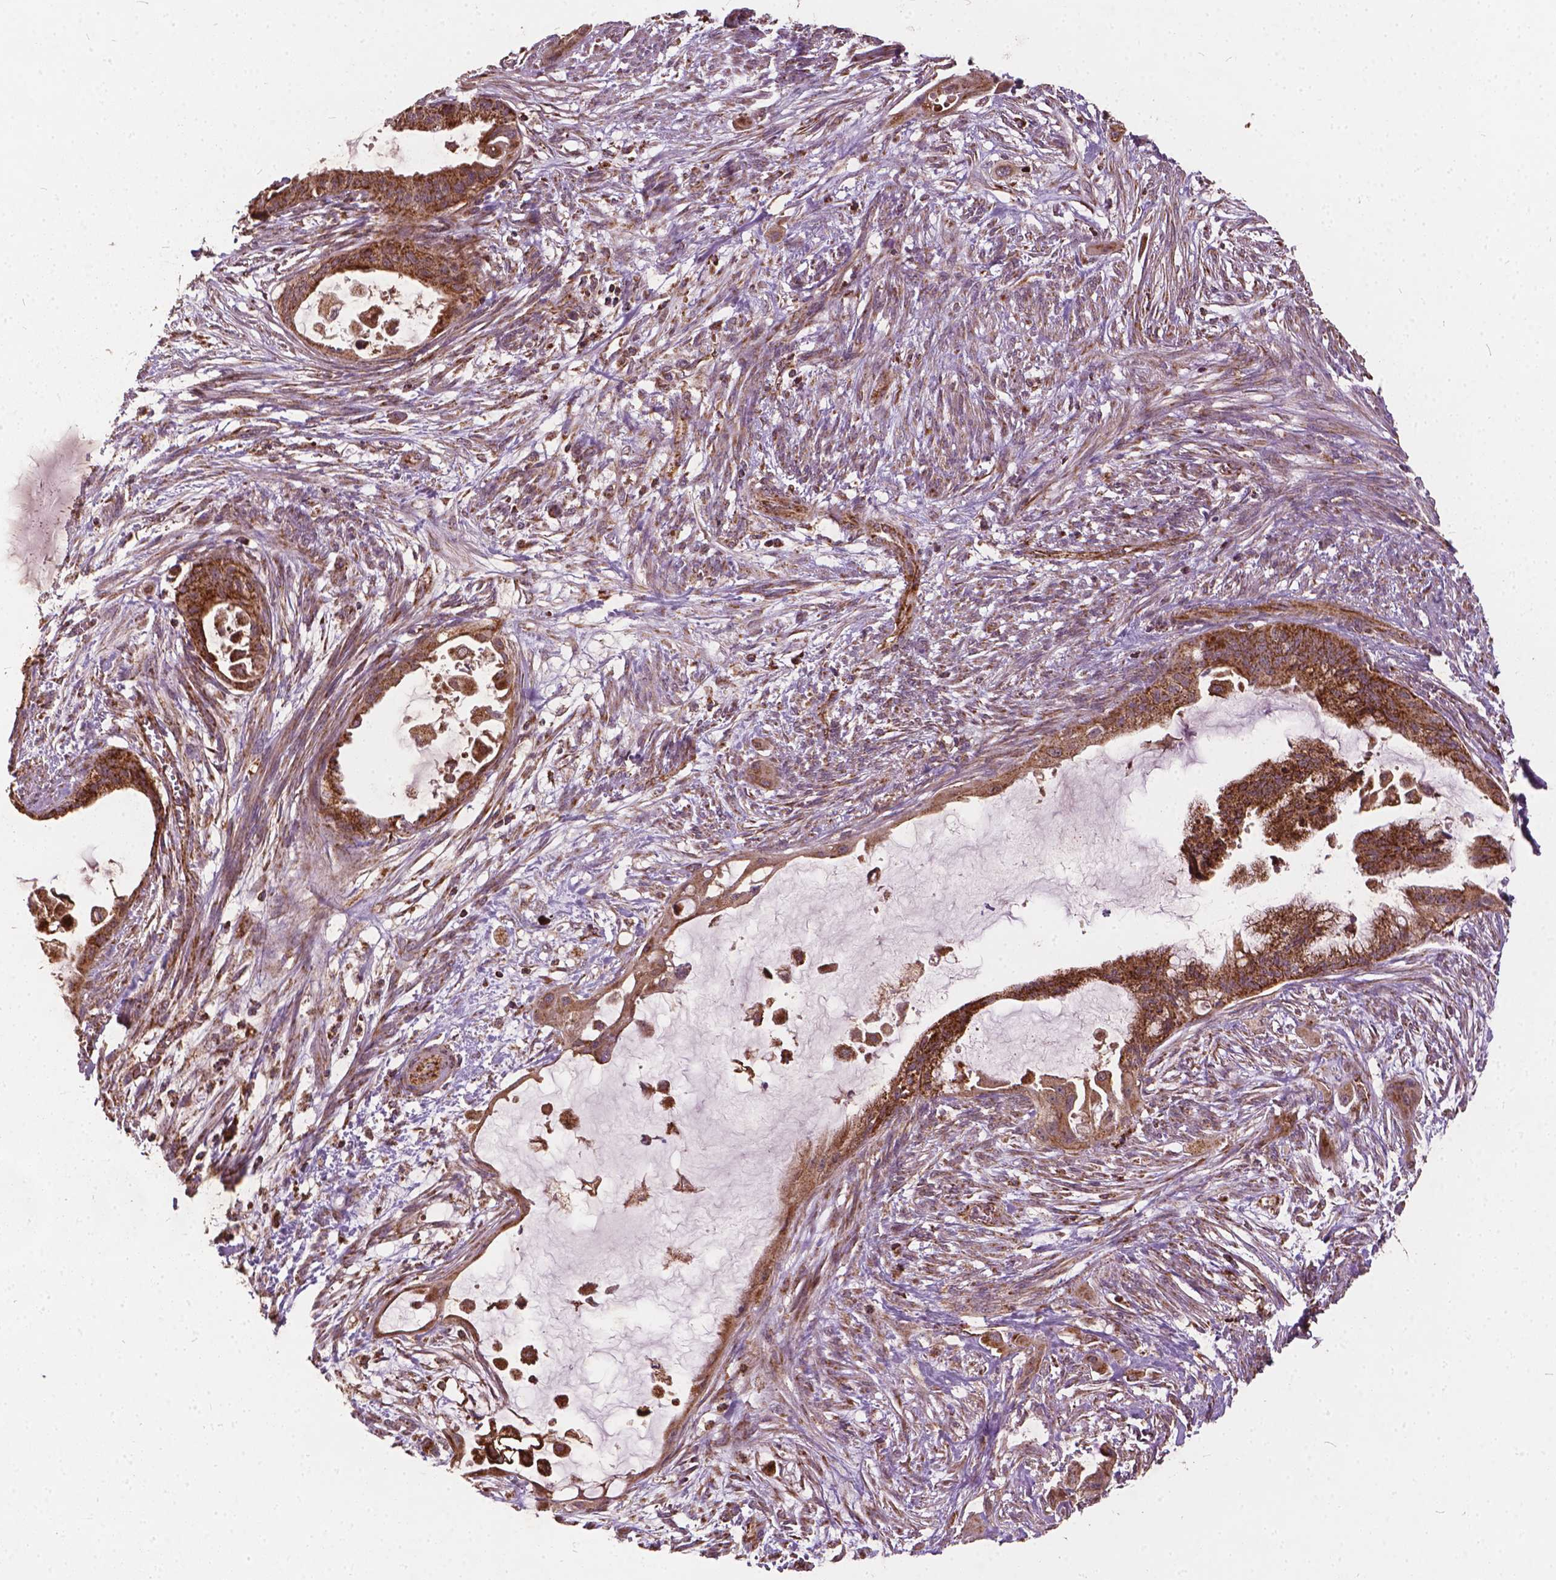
{"staining": {"intensity": "strong", "quantity": ">75%", "location": "cytoplasmic/membranous"}, "tissue": "endometrial cancer", "cell_type": "Tumor cells", "image_type": "cancer", "snomed": [{"axis": "morphology", "description": "Adenocarcinoma, NOS"}, {"axis": "topography", "description": "Endometrium"}], "caption": "The micrograph exhibits staining of adenocarcinoma (endometrial), revealing strong cytoplasmic/membranous protein staining (brown color) within tumor cells. (DAB = brown stain, brightfield microscopy at high magnification).", "gene": "UBXN2A", "patient": {"sex": "female", "age": 86}}